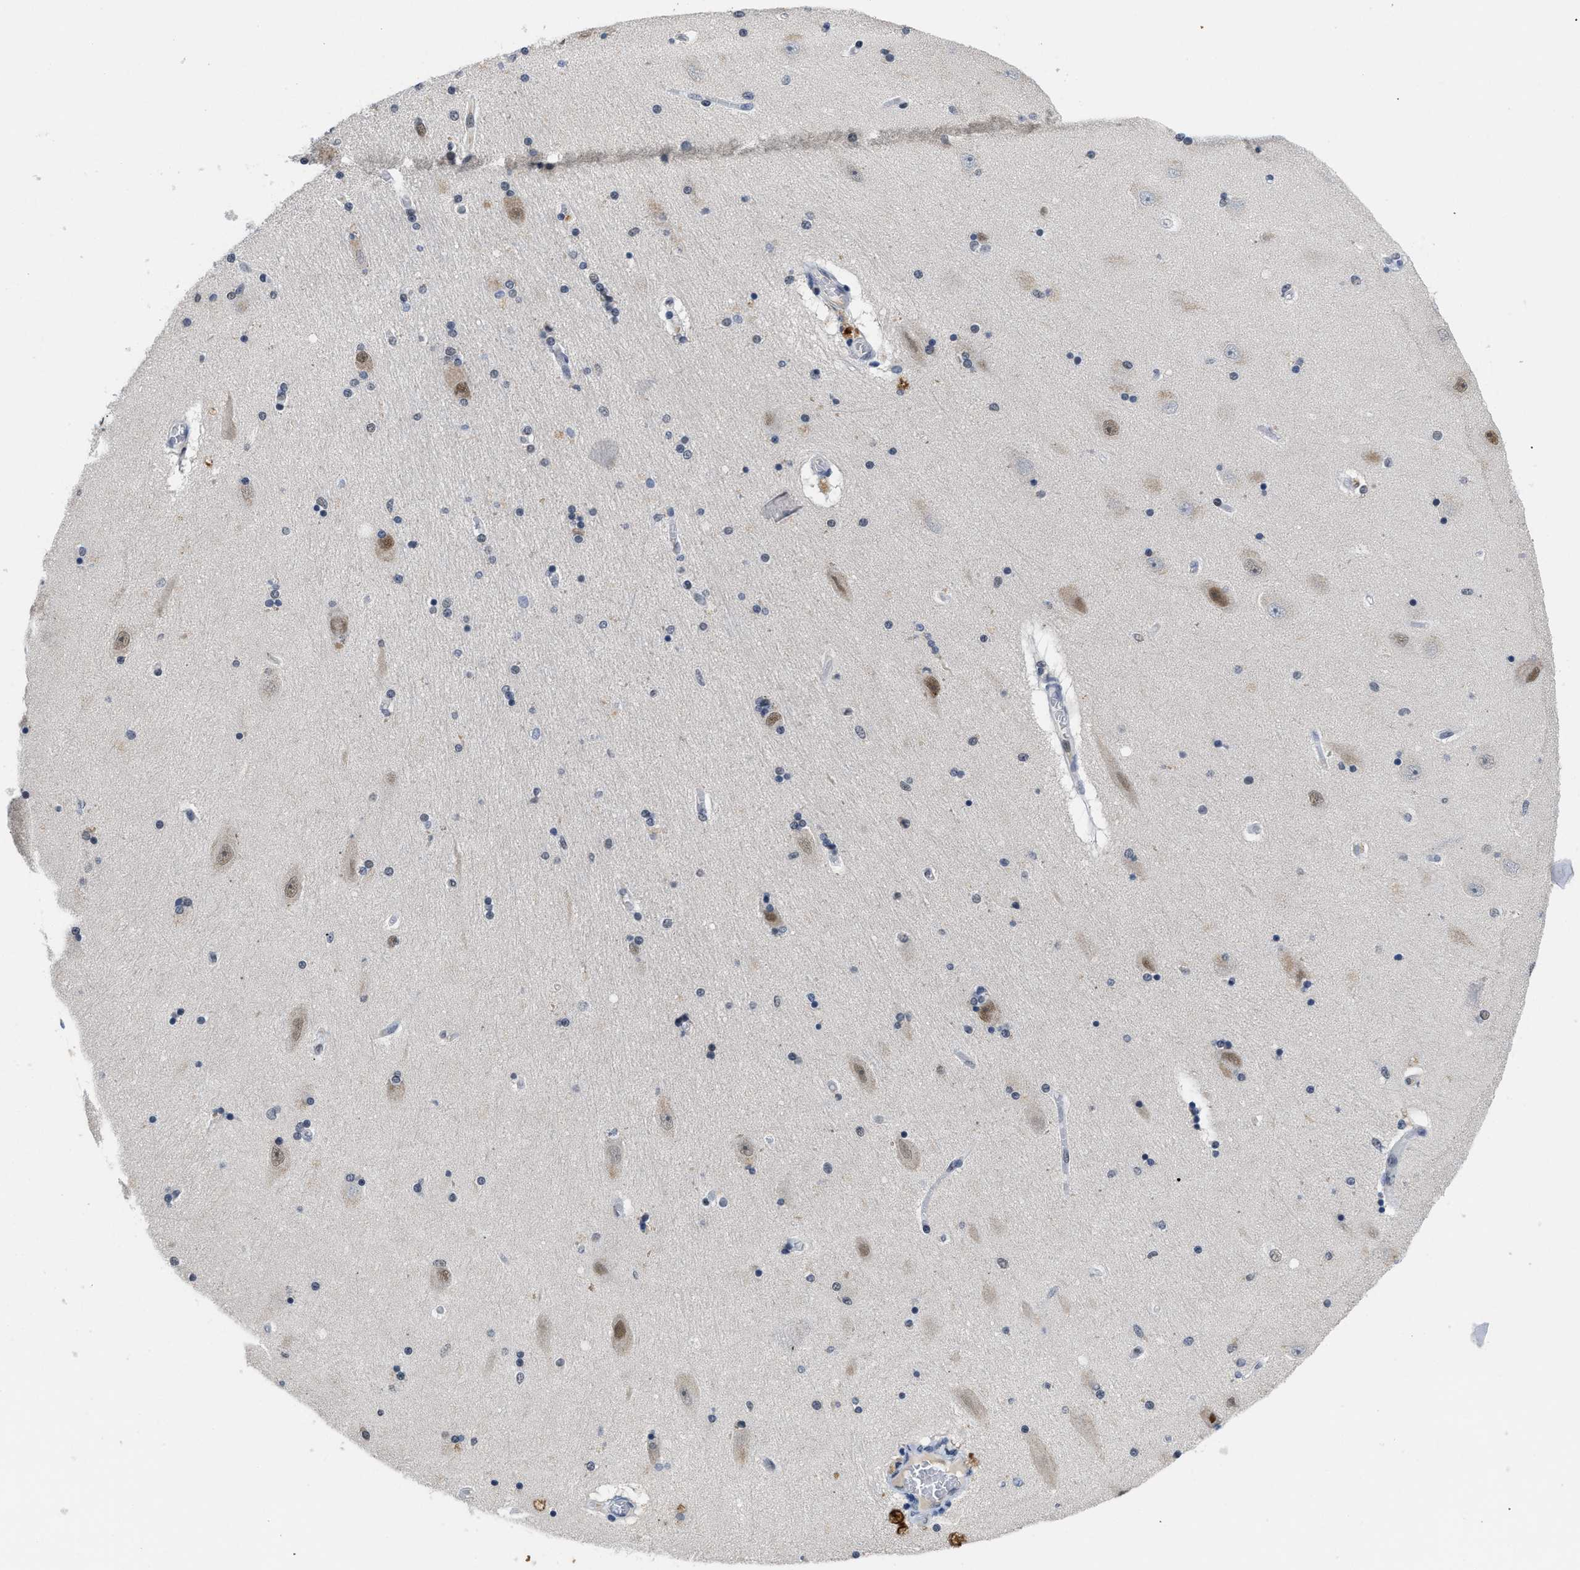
{"staining": {"intensity": "moderate", "quantity": "25%-75%", "location": "nuclear"}, "tissue": "hippocampus", "cell_type": "Glial cells", "image_type": "normal", "snomed": [{"axis": "morphology", "description": "Normal tissue, NOS"}, {"axis": "topography", "description": "Hippocampus"}], "caption": "Glial cells demonstrate medium levels of moderate nuclear staining in approximately 25%-75% of cells in unremarkable hippocampus. The staining is performed using DAB brown chromogen to label protein expression. The nuclei are counter-stained blue using hematoxylin.", "gene": "GGNBP2", "patient": {"sex": "female", "age": 54}}